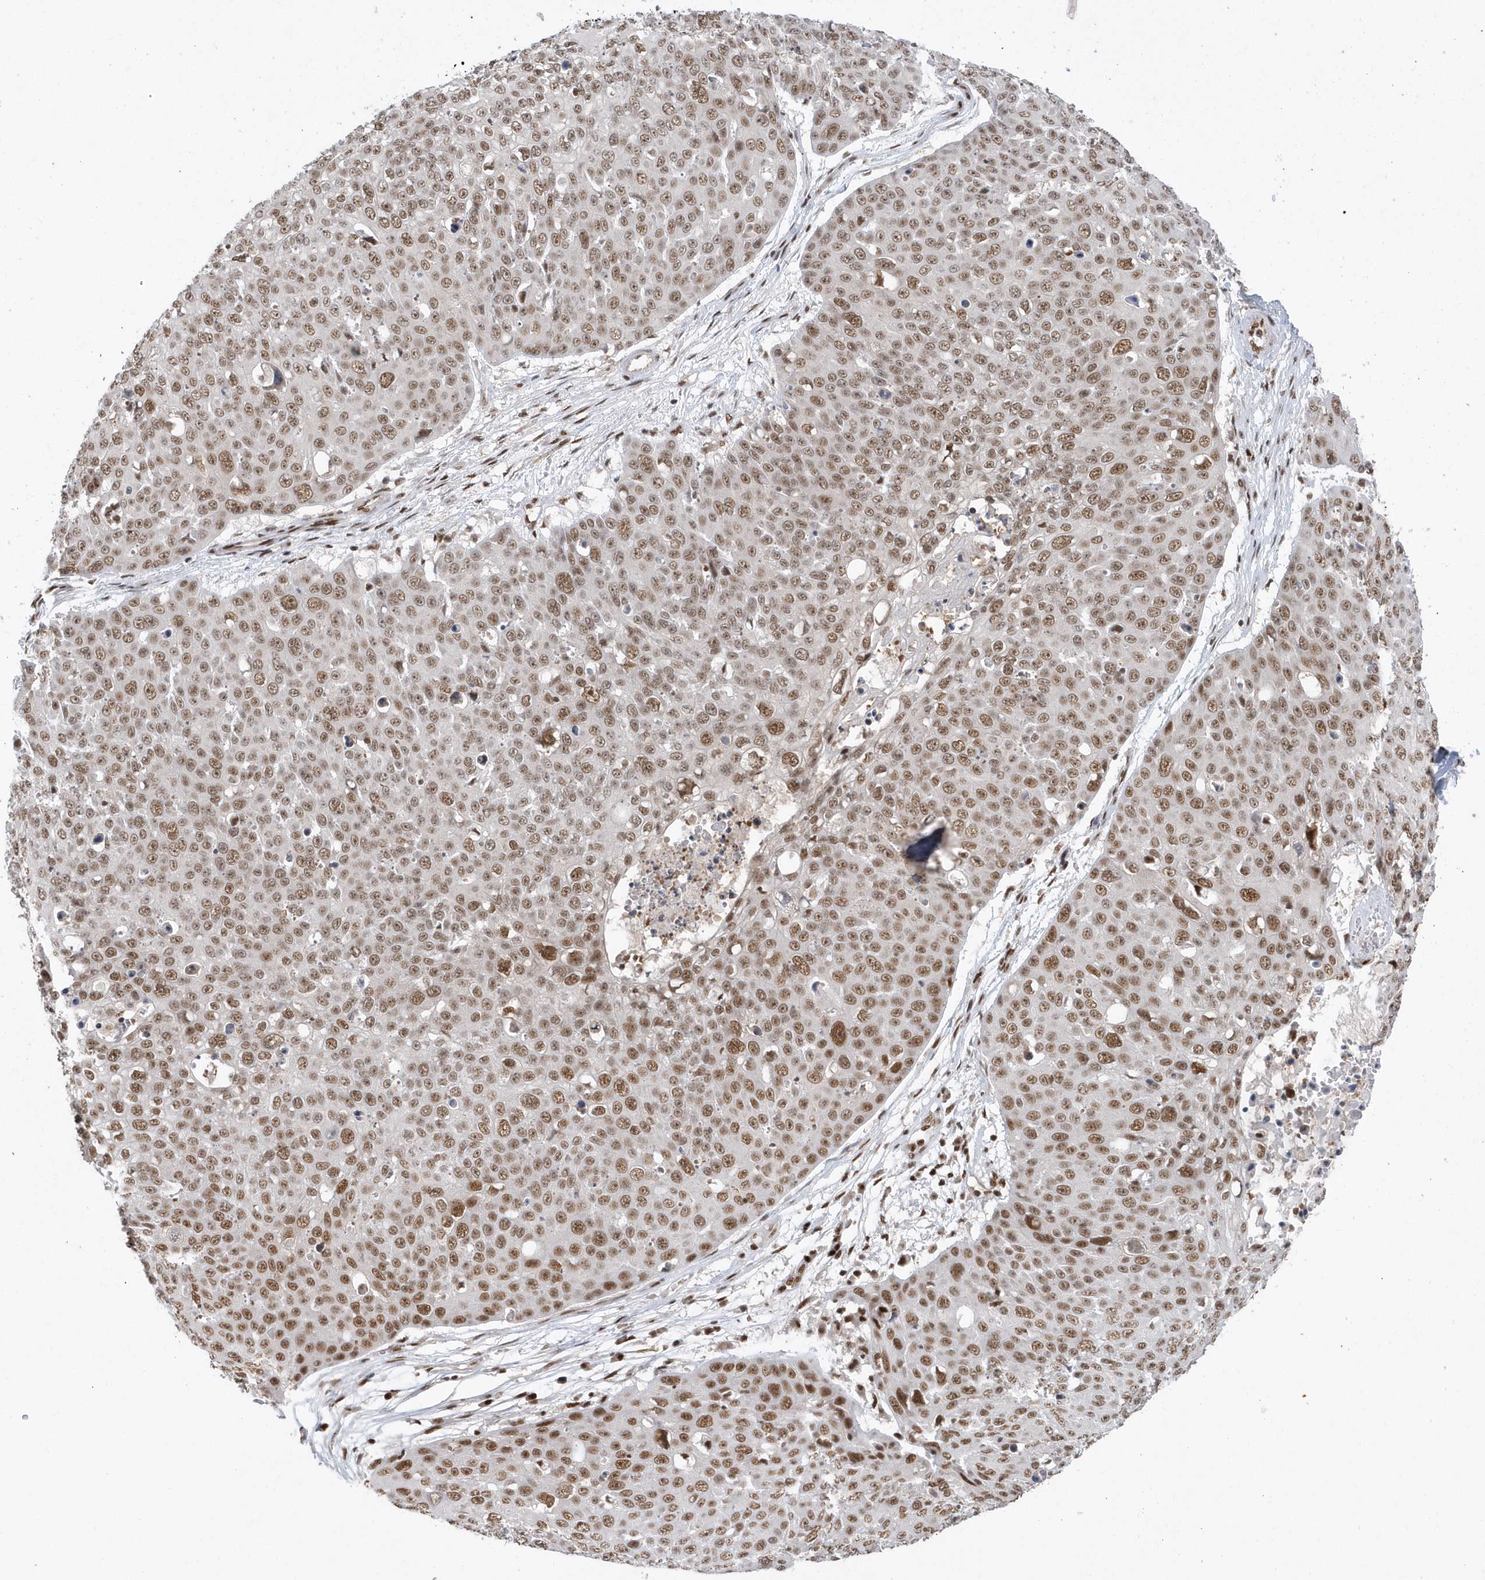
{"staining": {"intensity": "moderate", "quantity": ">75%", "location": "nuclear"}, "tissue": "skin cancer", "cell_type": "Tumor cells", "image_type": "cancer", "snomed": [{"axis": "morphology", "description": "Squamous cell carcinoma, NOS"}, {"axis": "topography", "description": "Skin"}], "caption": "There is medium levels of moderate nuclear expression in tumor cells of skin cancer, as demonstrated by immunohistochemical staining (brown color).", "gene": "SEPHS1", "patient": {"sex": "male", "age": 71}}